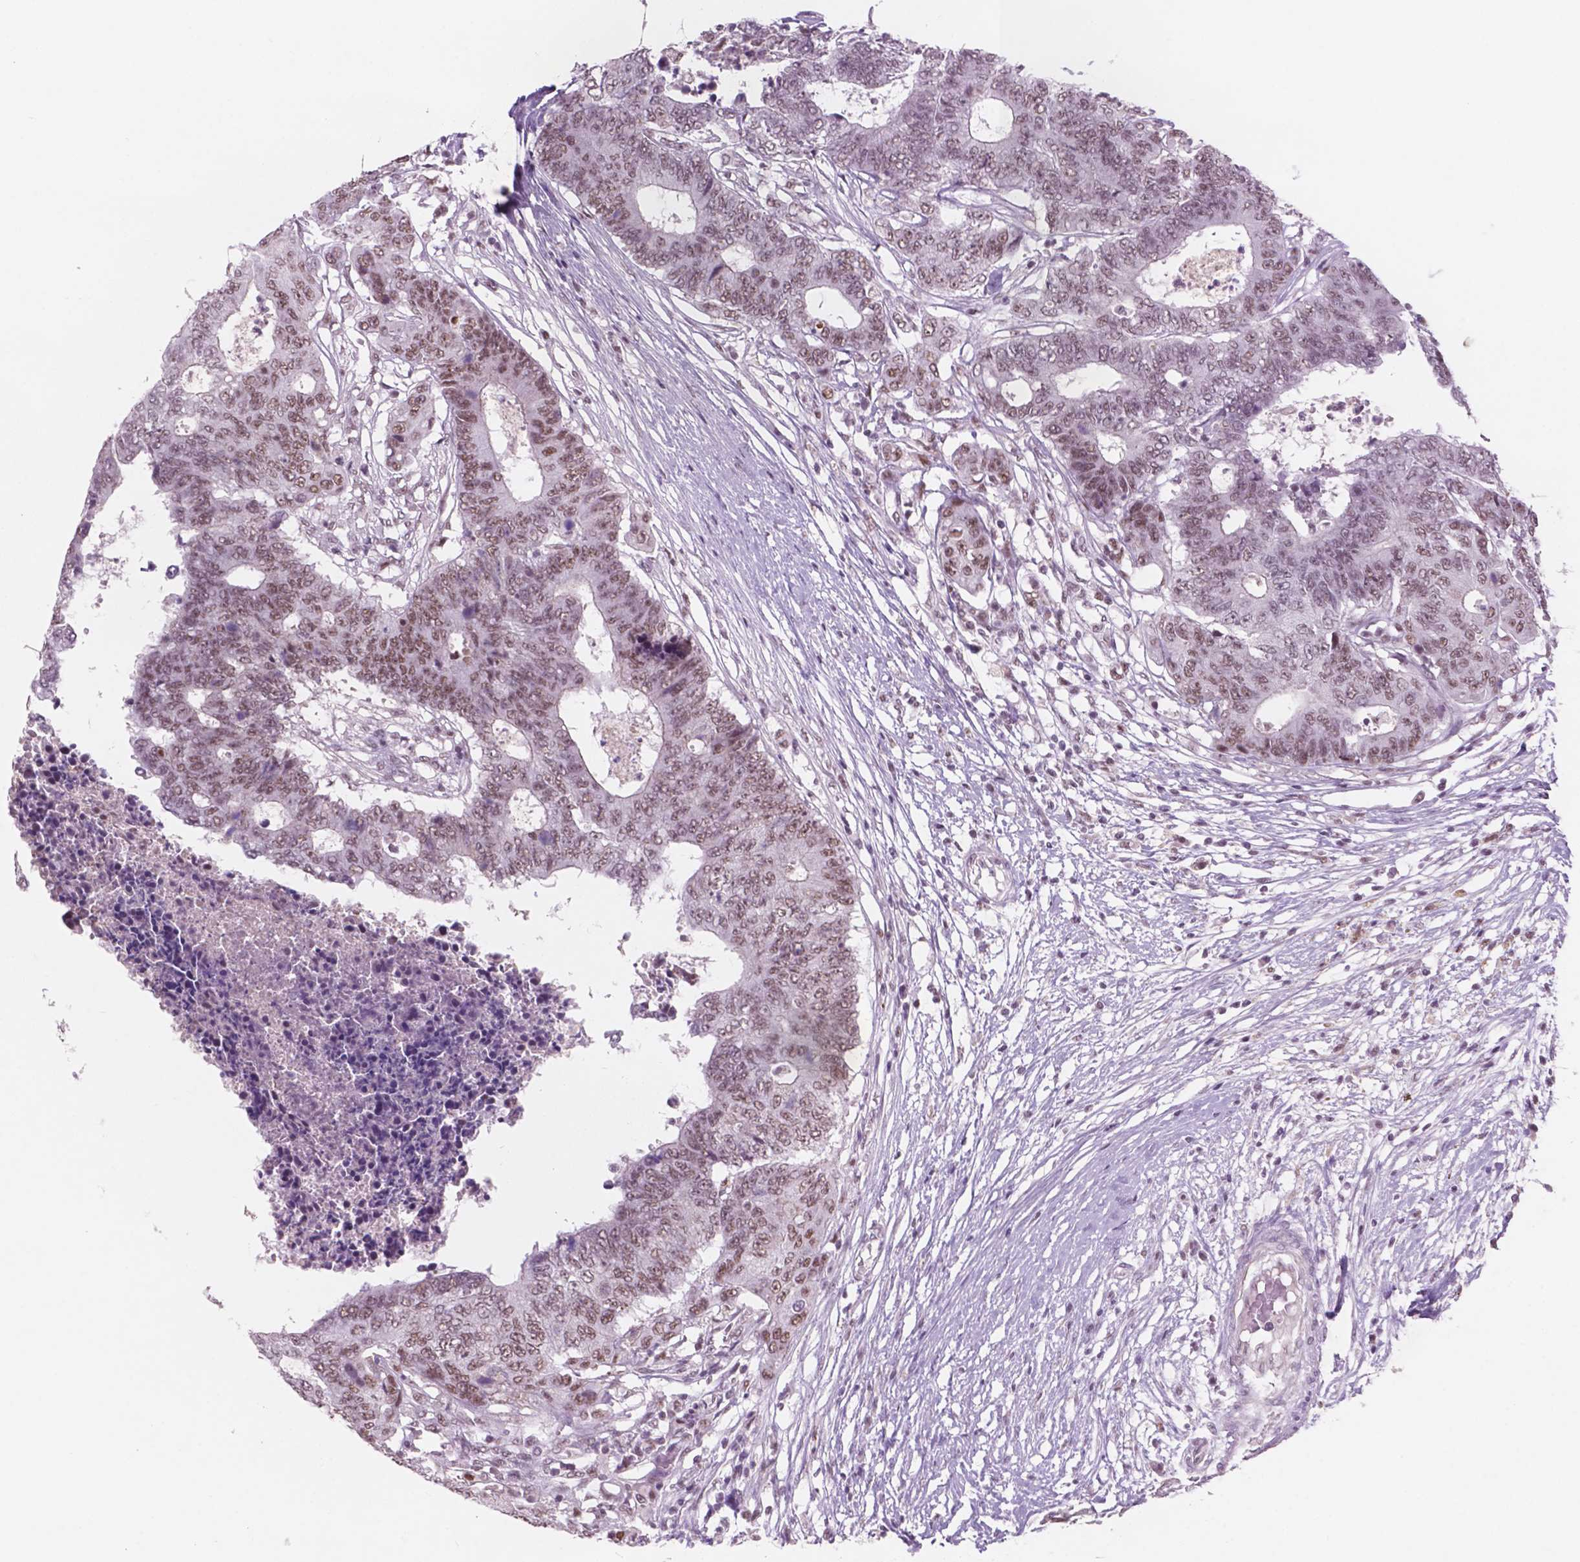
{"staining": {"intensity": "weak", "quantity": ">75%", "location": "nuclear"}, "tissue": "colorectal cancer", "cell_type": "Tumor cells", "image_type": "cancer", "snomed": [{"axis": "morphology", "description": "Adenocarcinoma, NOS"}, {"axis": "topography", "description": "Colon"}], "caption": "A photomicrograph of human adenocarcinoma (colorectal) stained for a protein reveals weak nuclear brown staining in tumor cells.", "gene": "CTR9", "patient": {"sex": "female", "age": 48}}